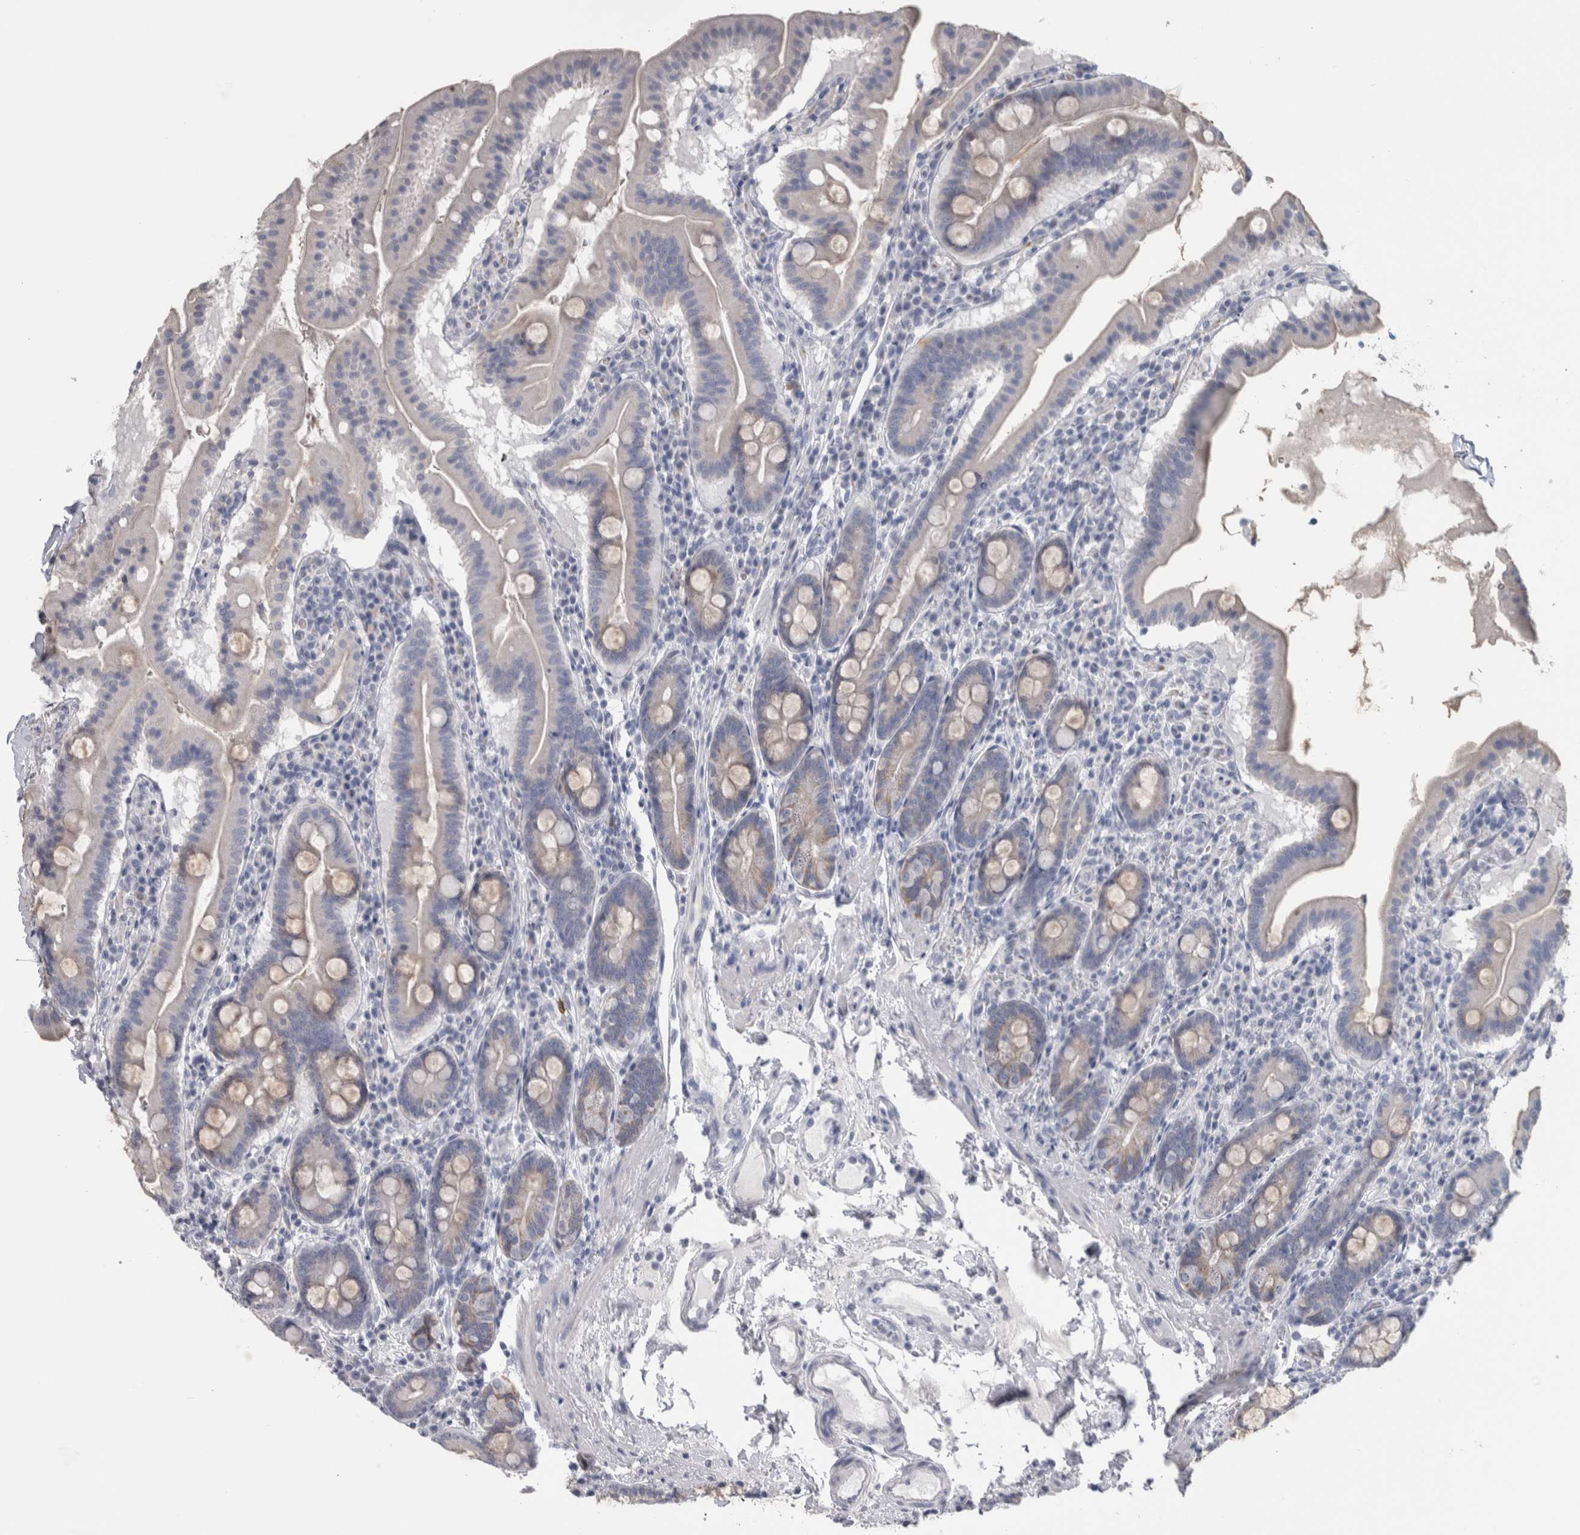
{"staining": {"intensity": "weak", "quantity": "<25%", "location": "cytoplasmic/membranous"}, "tissue": "duodenum", "cell_type": "Glandular cells", "image_type": "normal", "snomed": [{"axis": "morphology", "description": "Normal tissue, NOS"}, {"axis": "morphology", "description": "Adenocarcinoma, NOS"}, {"axis": "topography", "description": "Pancreas"}, {"axis": "topography", "description": "Duodenum"}], "caption": "IHC histopathology image of normal duodenum: human duodenum stained with DAB shows no significant protein positivity in glandular cells.", "gene": "MSMB", "patient": {"sex": "male", "age": 50}}